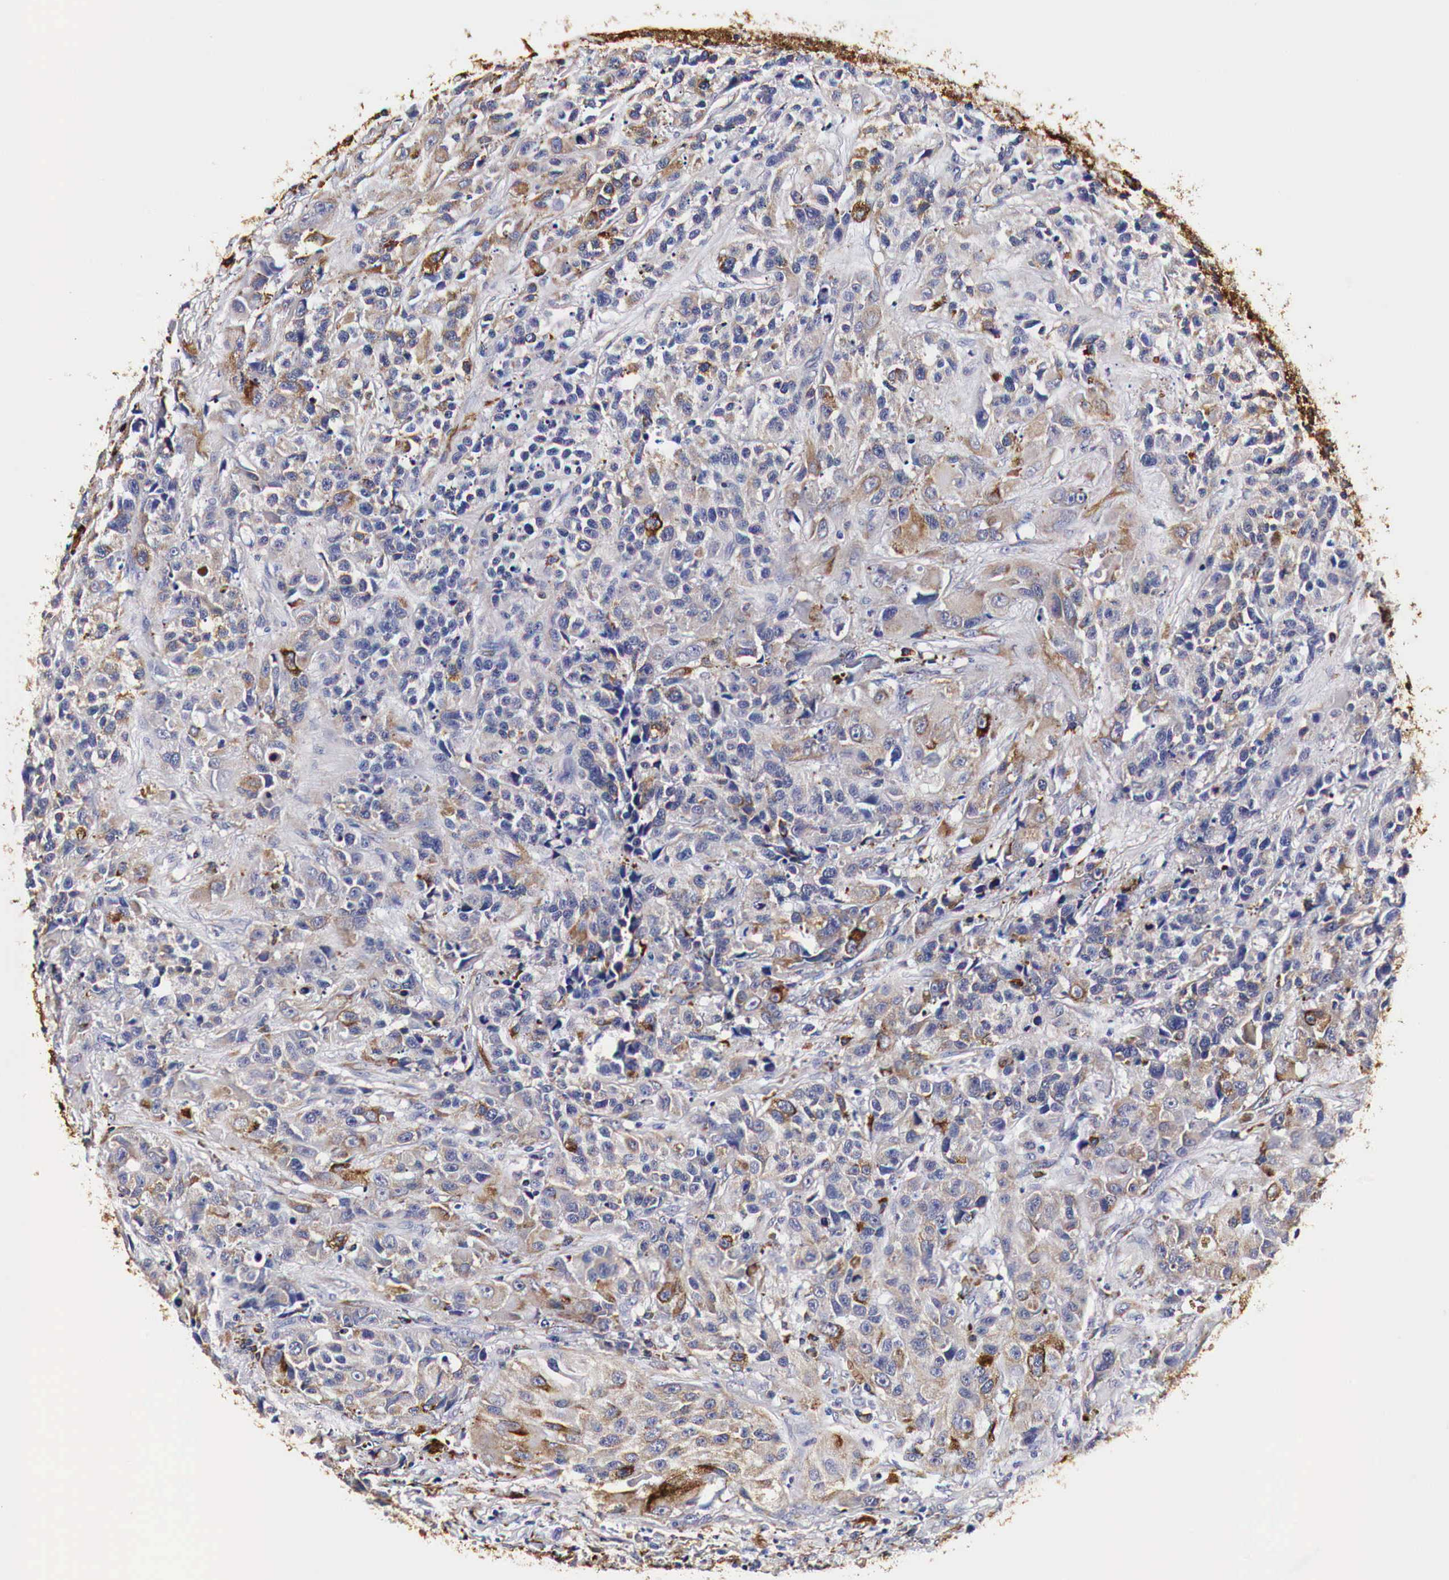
{"staining": {"intensity": "moderate", "quantity": "25%-75%", "location": "cytoplasmic/membranous"}, "tissue": "urothelial cancer", "cell_type": "Tumor cells", "image_type": "cancer", "snomed": [{"axis": "morphology", "description": "Urothelial carcinoma, High grade"}, {"axis": "topography", "description": "Urinary bladder"}], "caption": "High-grade urothelial carcinoma stained for a protein (brown) exhibits moderate cytoplasmic/membranous positive expression in about 25%-75% of tumor cells.", "gene": "CKAP4", "patient": {"sex": "female", "age": 81}}